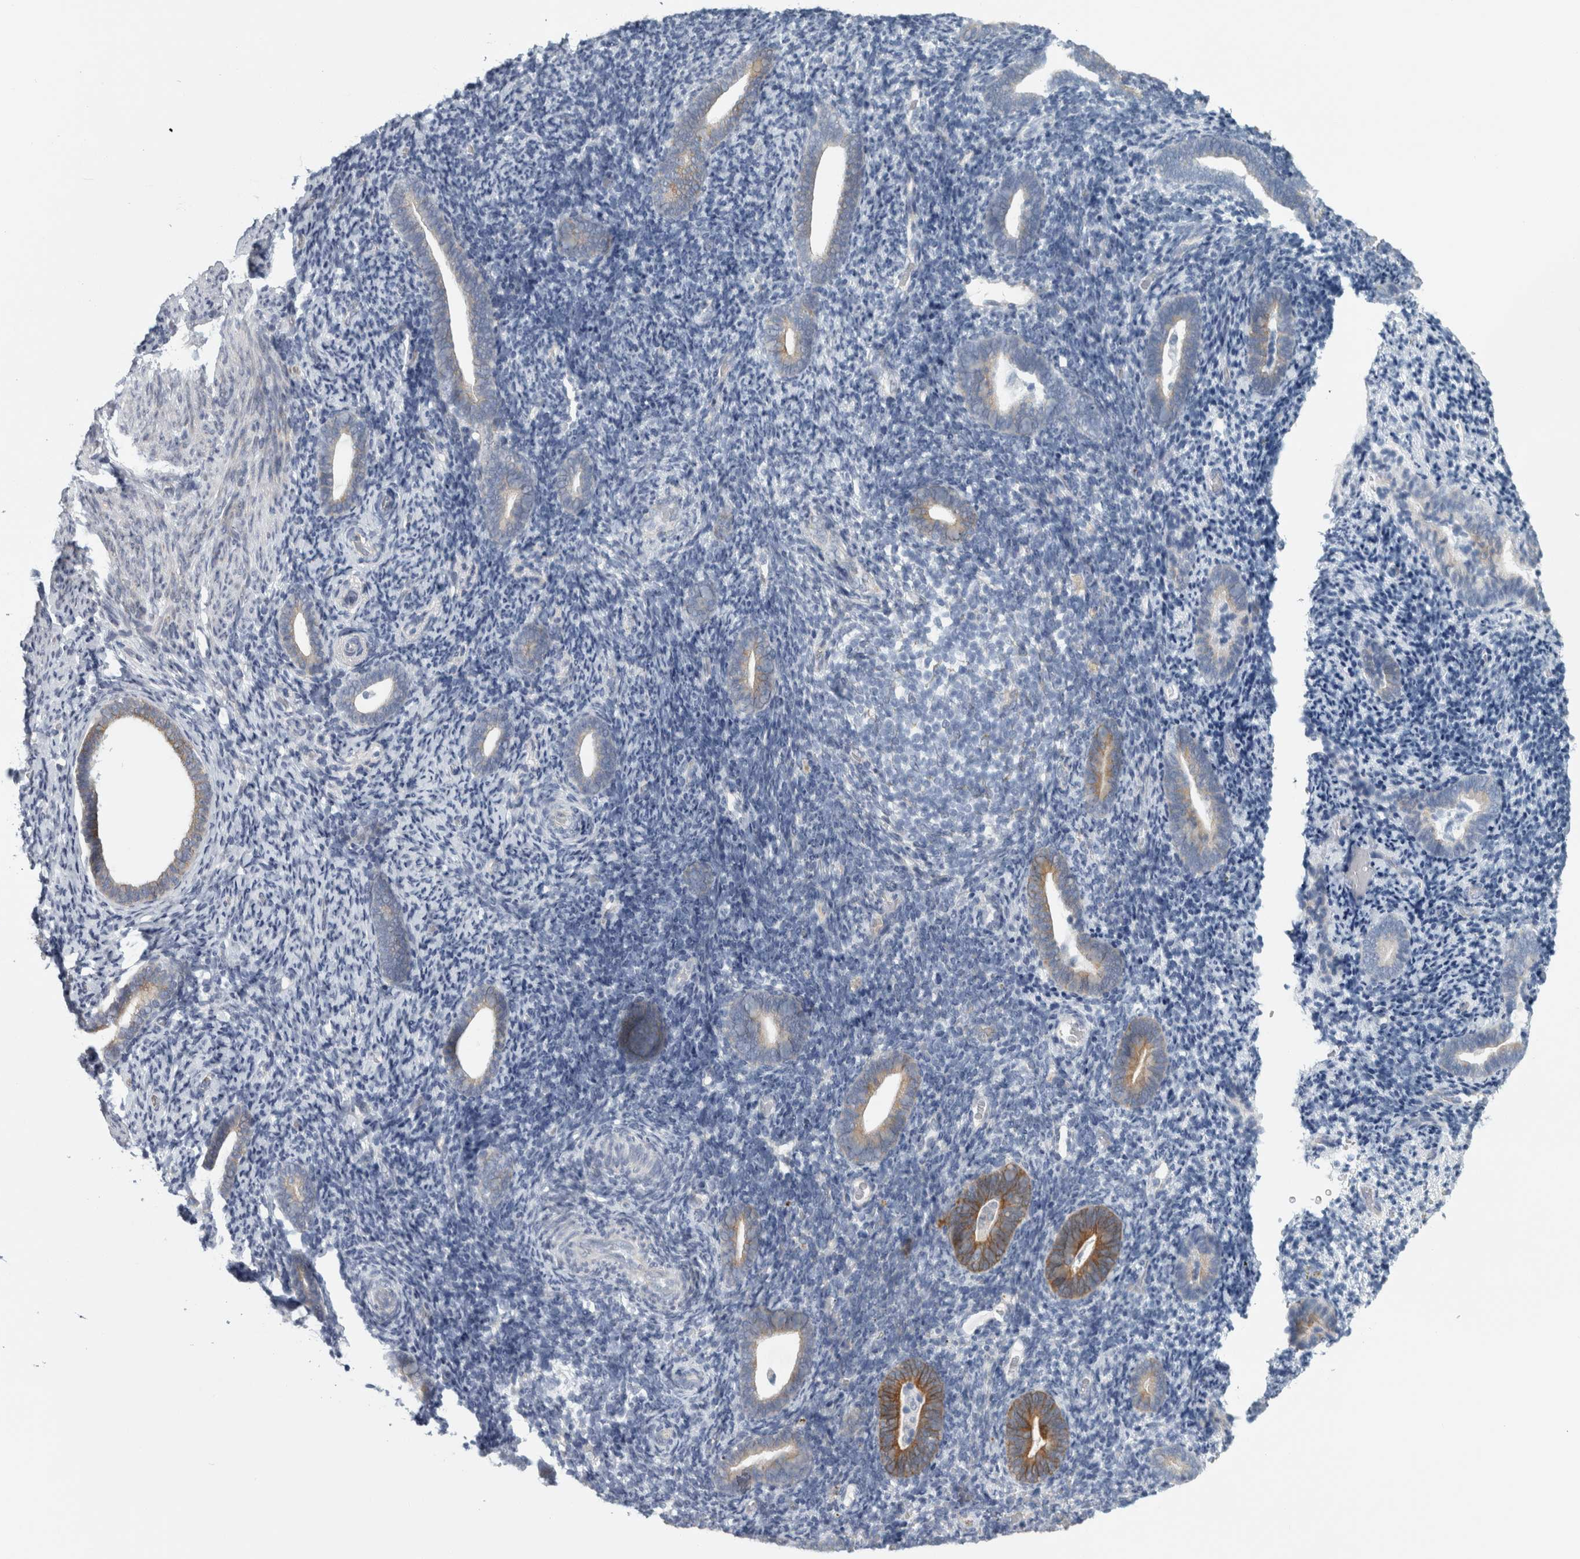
{"staining": {"intensity": "negative", "quantity": "none", "location": "none"}, "tissue": "endometrium", "cell_type": "Cells in endometrial stroma", "image_type": "normal", "snomed": [{"axis": "morphology", "description": "Normal tissue, NOS"}, {"axis": "topography", "description": "Endometrium"}], "caption": "This is a micrograph of immunohistochemistry (IHC) staining of normal endometrium, which shows no staining in cells in endometrial stroma. The staining was performed using DAB to visualize the protein expression in brown, while the nuclei were stained in blue with hematoxylin (Magnification: 20x).", "gene": "B3GNT3", "patient": {"sex": "female", "age": 51}}